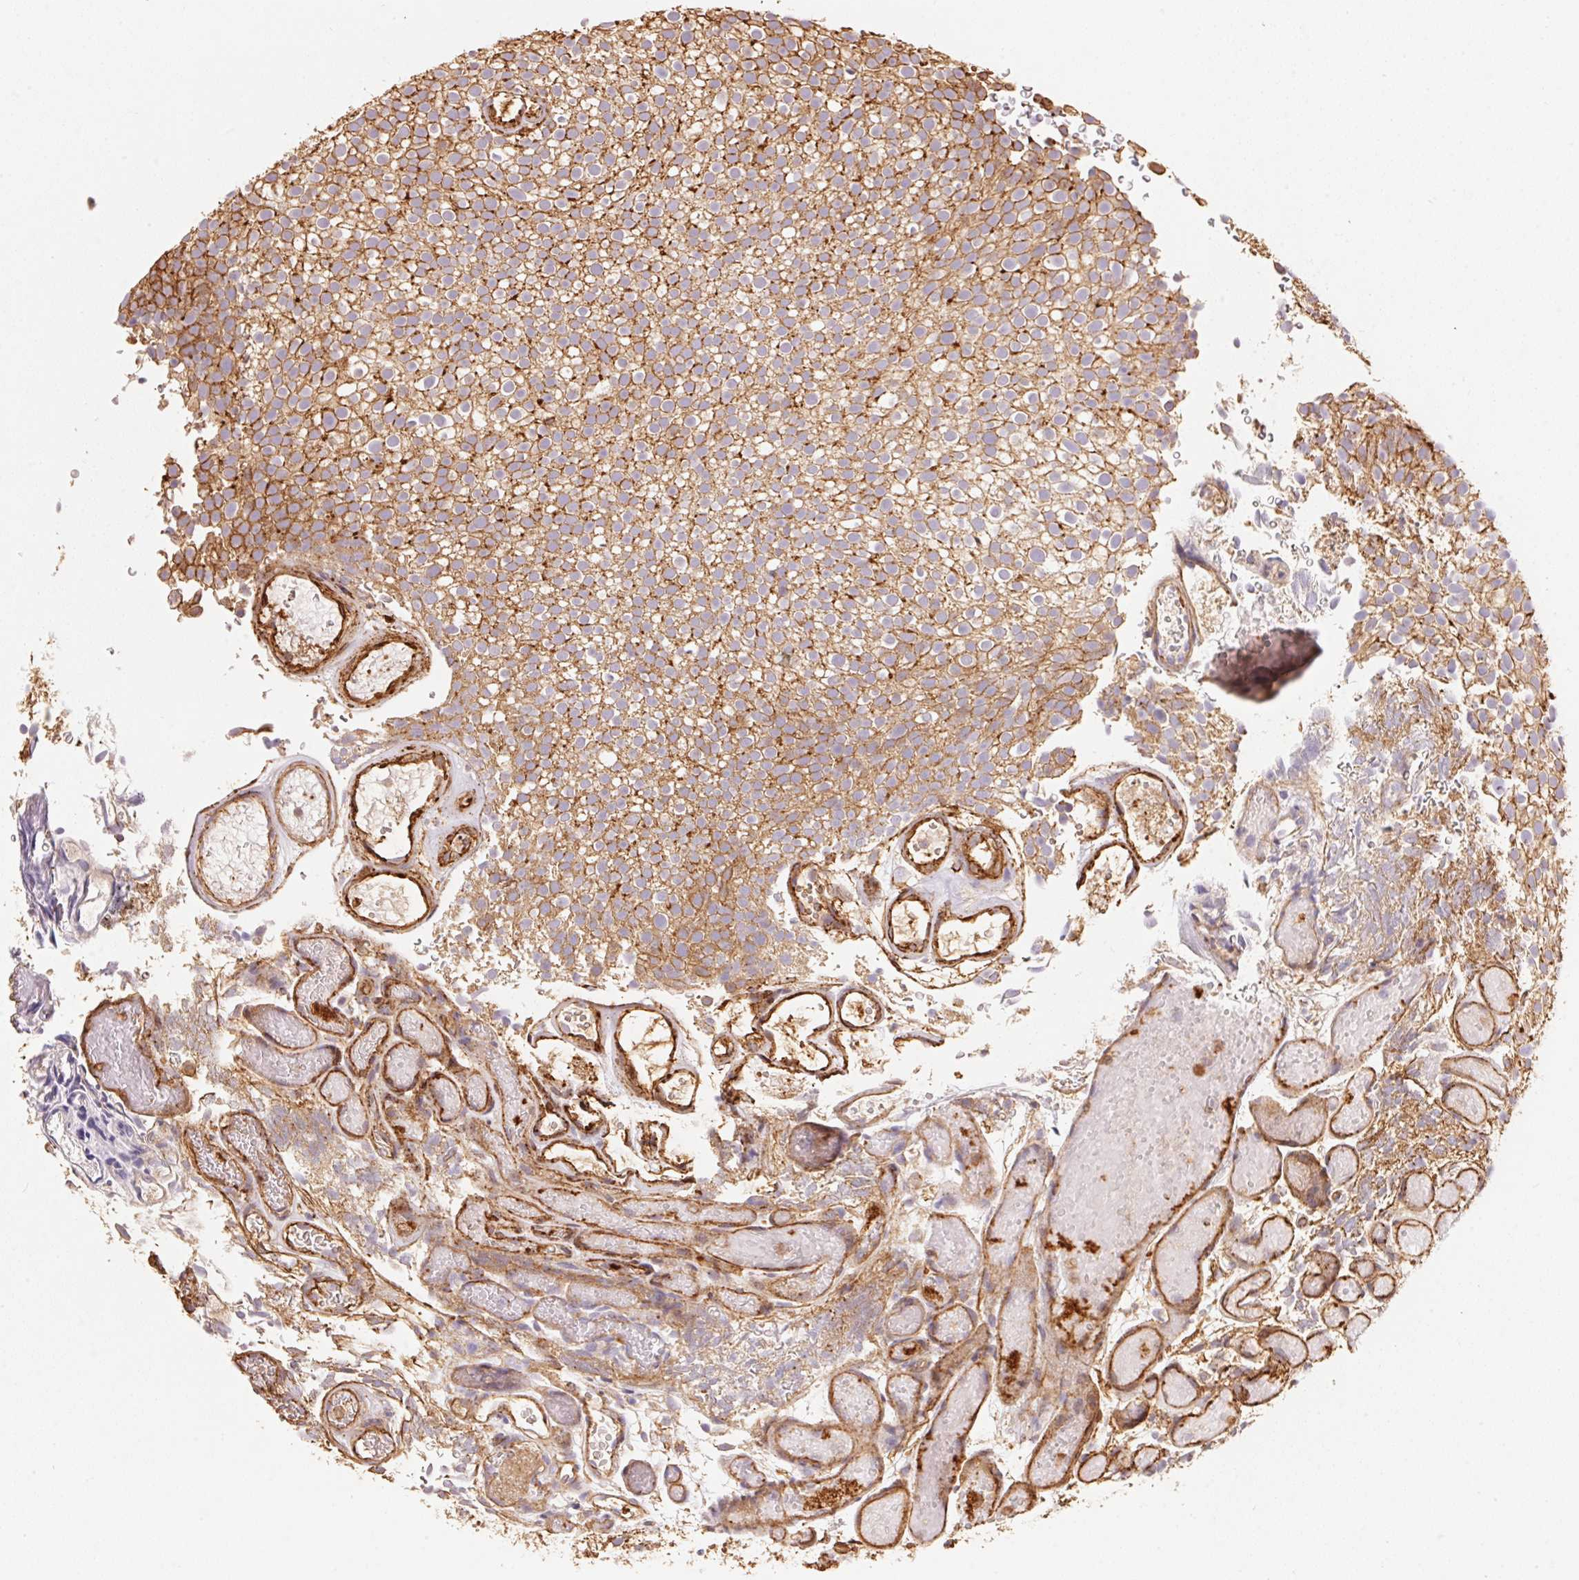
{"staining": {"intensity": "moderate", "quantity": ">75%", "location": "cytoplasmic/membranous"}, "tissue": "urothelial cancer", "cell_type": "Tumor cells", "image_type": "cancer", "snomed": [{"axis": "morphology", "description": "Urothelial carcinoma, Low grade"}, {"axis": "topography", "description": "Urinary bladder"}], "caption": "Approximately >75% of tumor cells in urothelial cancer display moderate cytoplasmic/membranous protein expression as visualized by brown immunohistochemical staining.", "gene": "FRAS1", "patient": {"sex": "male", "age": 78}}